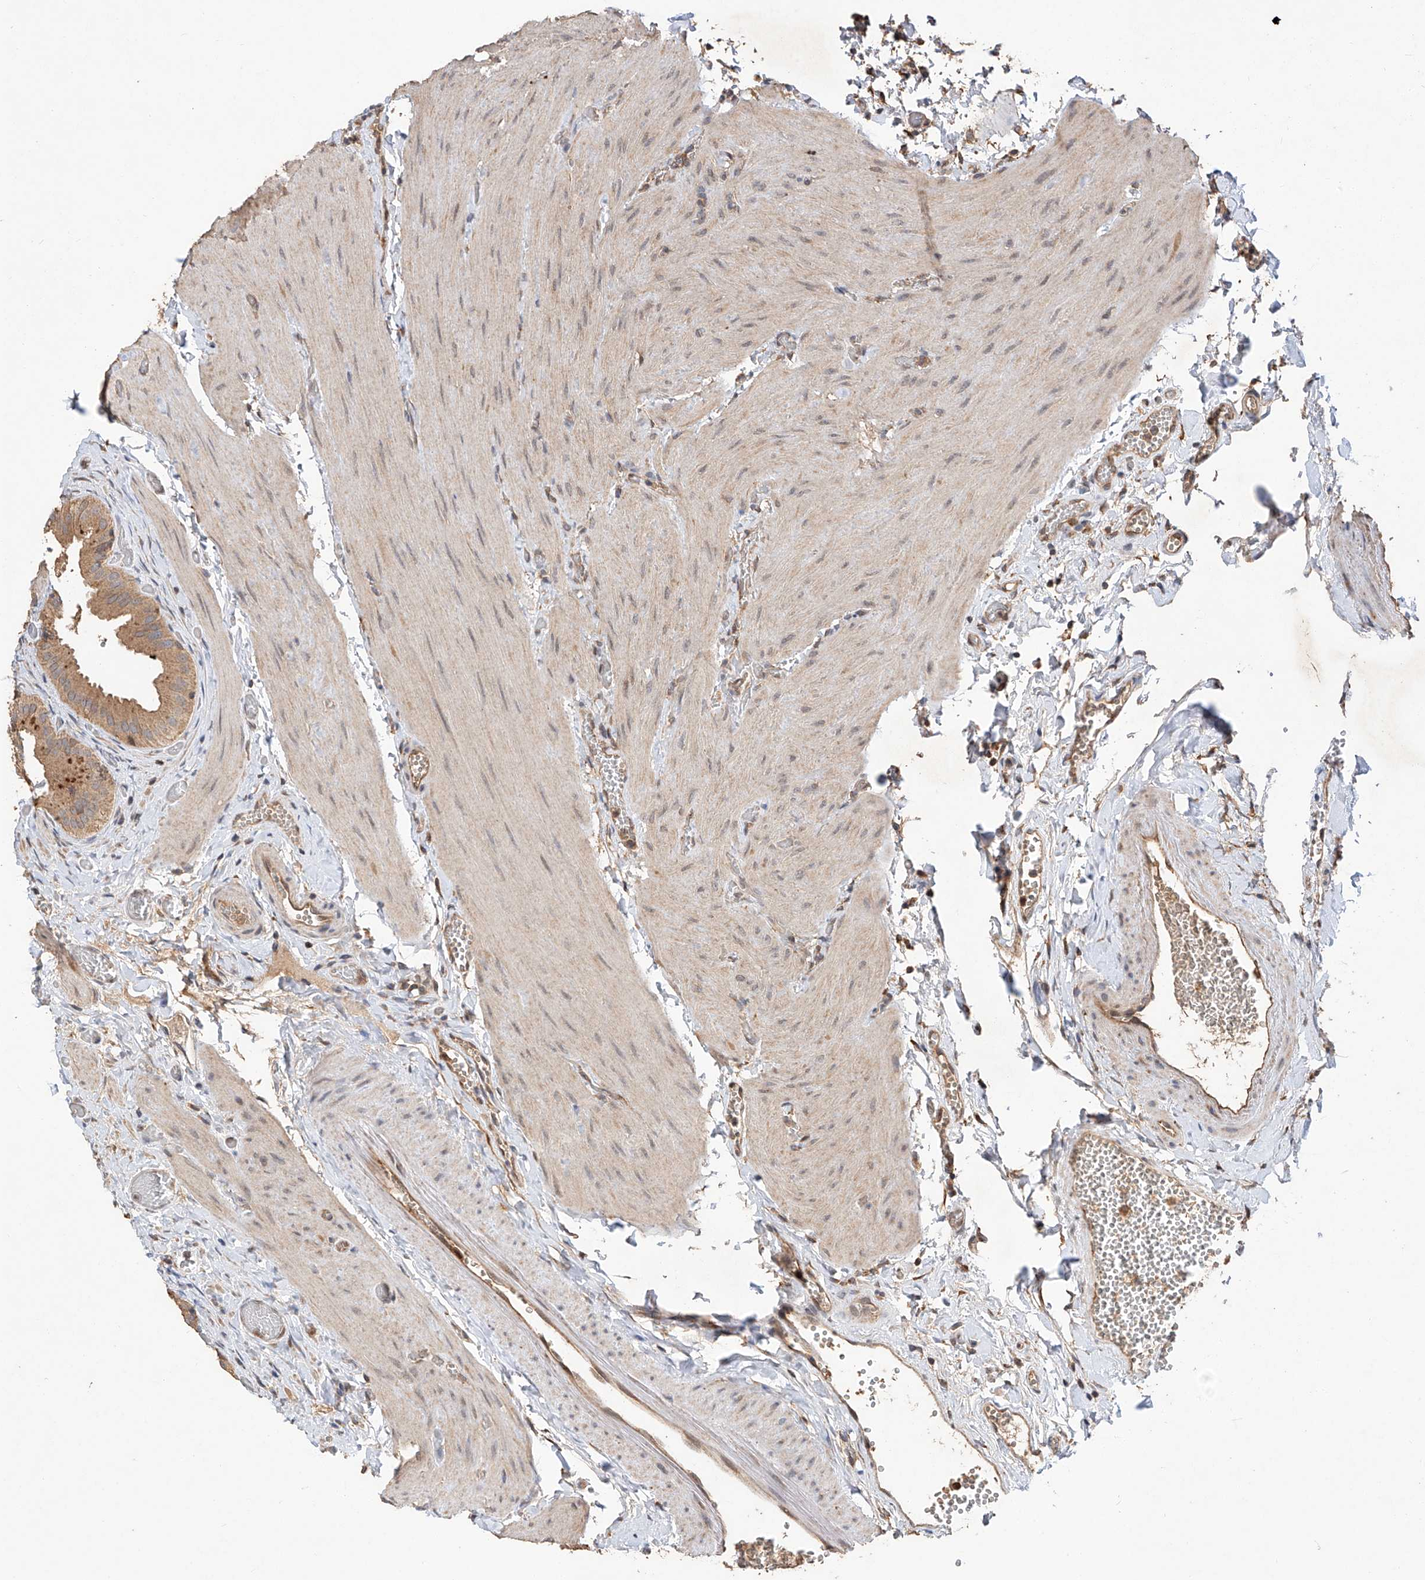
{"staining": {"intensity": "moderate", "quantity": ">75%", "location": "cytoplasmic/membranous"}, "tissue": "gallbladder", "cell_type": "Glandular cells", "image_type": "normal", "snomed": [{"axis": "morphology", "description": "Normal tissue, NOS"}, {"axis": "topography", "description": "Gallbladder"}], "caption": "Gallbladder stained for a protein demonstrates moderate cytoplasmic/membranous positivity in glandular cells. Using DAB (3,3'-diaminobenzidine) (brown) and hematoxylin (blue) stains, captured at high magnification using brightfield microscopy.", "gene": "RILPL2", "patient": {"sex": "female", "age": 64}}